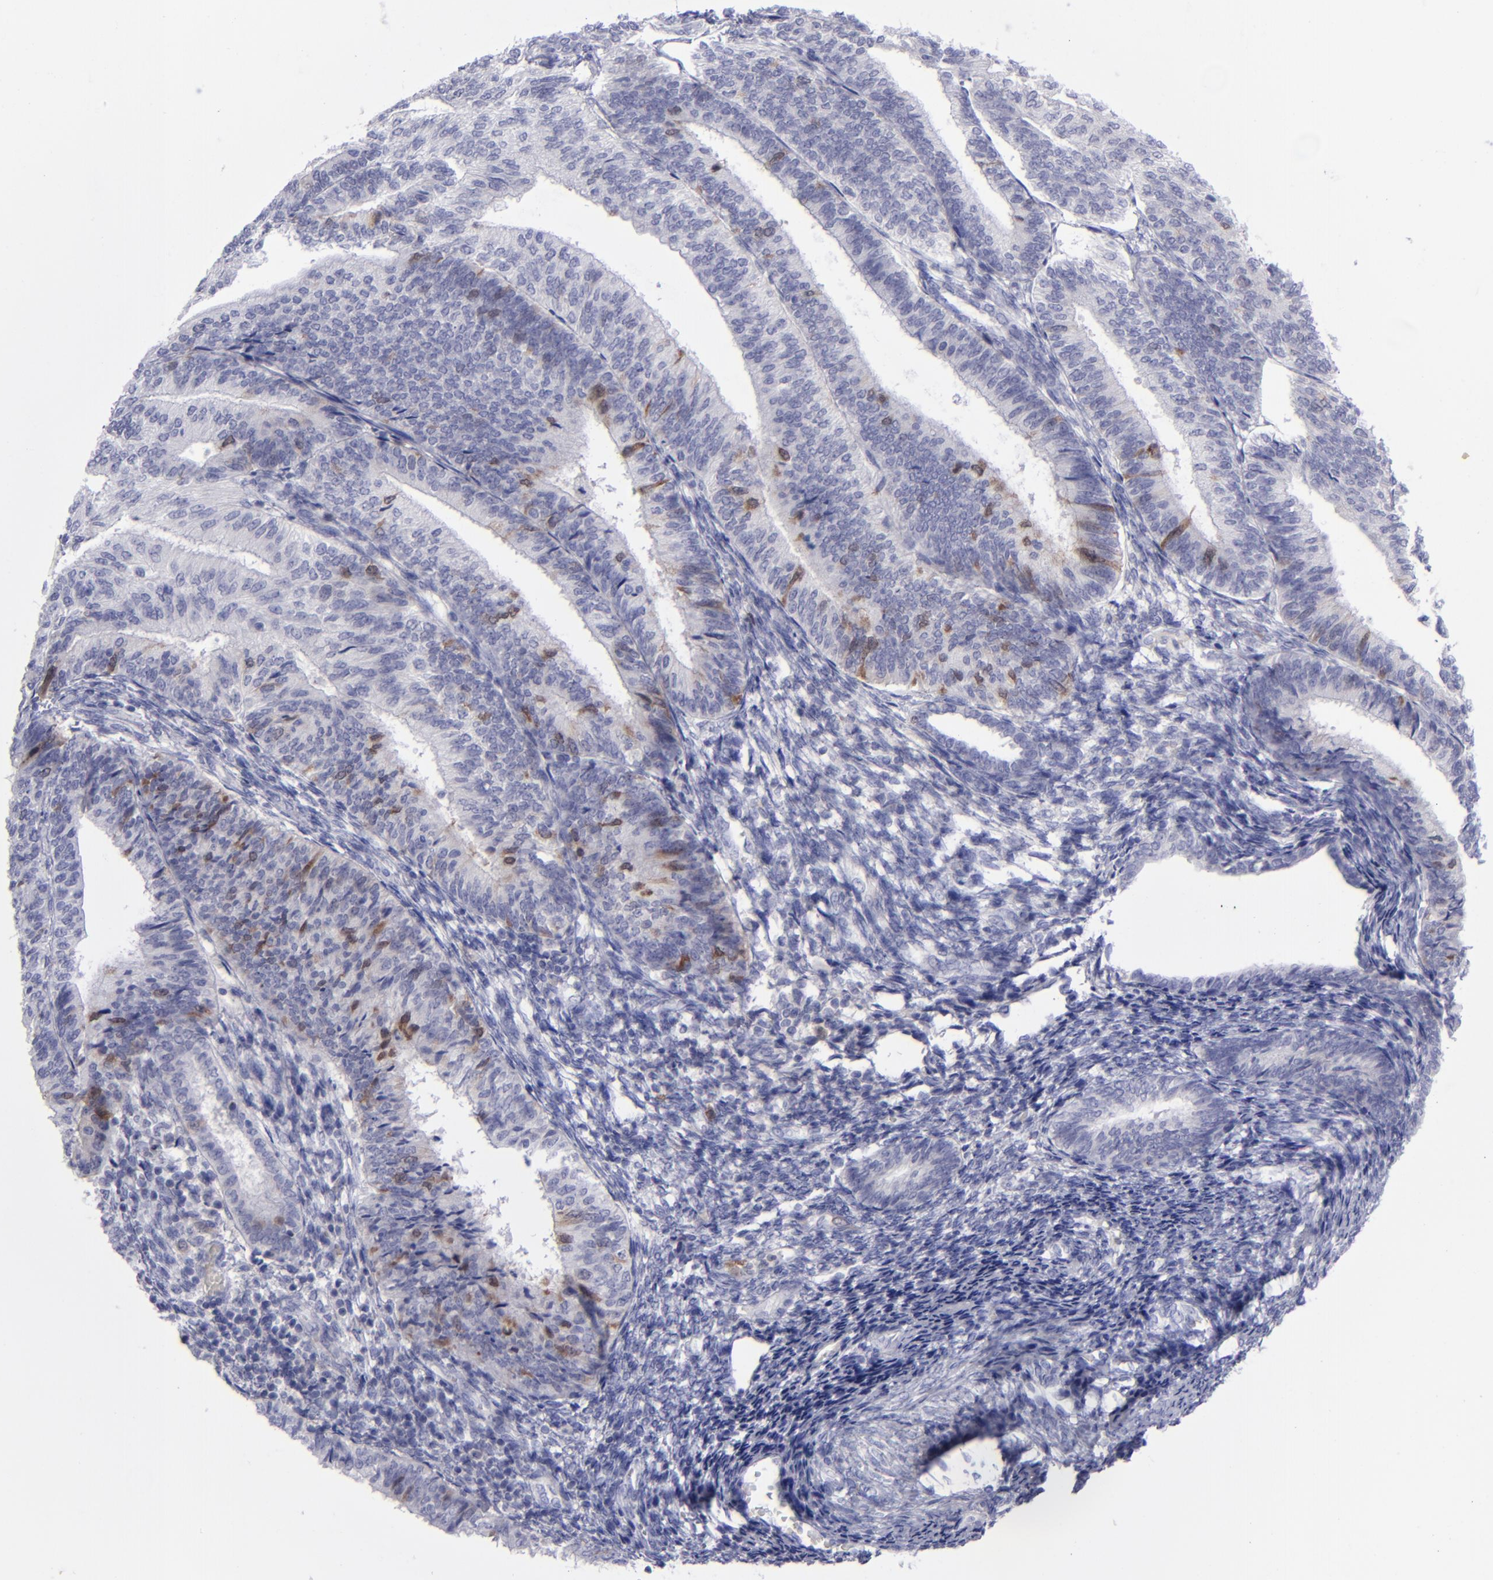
{"staining": {"intensity": "moderate", "quantity": "<25%", "location": "cytoplasmic/membranous,nuclear"}, "tissue": "endometrial cancer", "cell_type": "Tumor cells", "image_type": "cancer", "snomed": [{"axis": "morphology", "description": "Adenocarcinoma, NOS"}, {"axis": "topography", "description": "Endometrium"}], "caption": "IHC image of human endometrial cancer stained for a protein (brown), which shows low levels of moderate cytoplasmic/membranous and nuclear expression in about <25% of tumor cells.", "gene": "AURKA", "patient": {"sex": "female", "age": 55}}